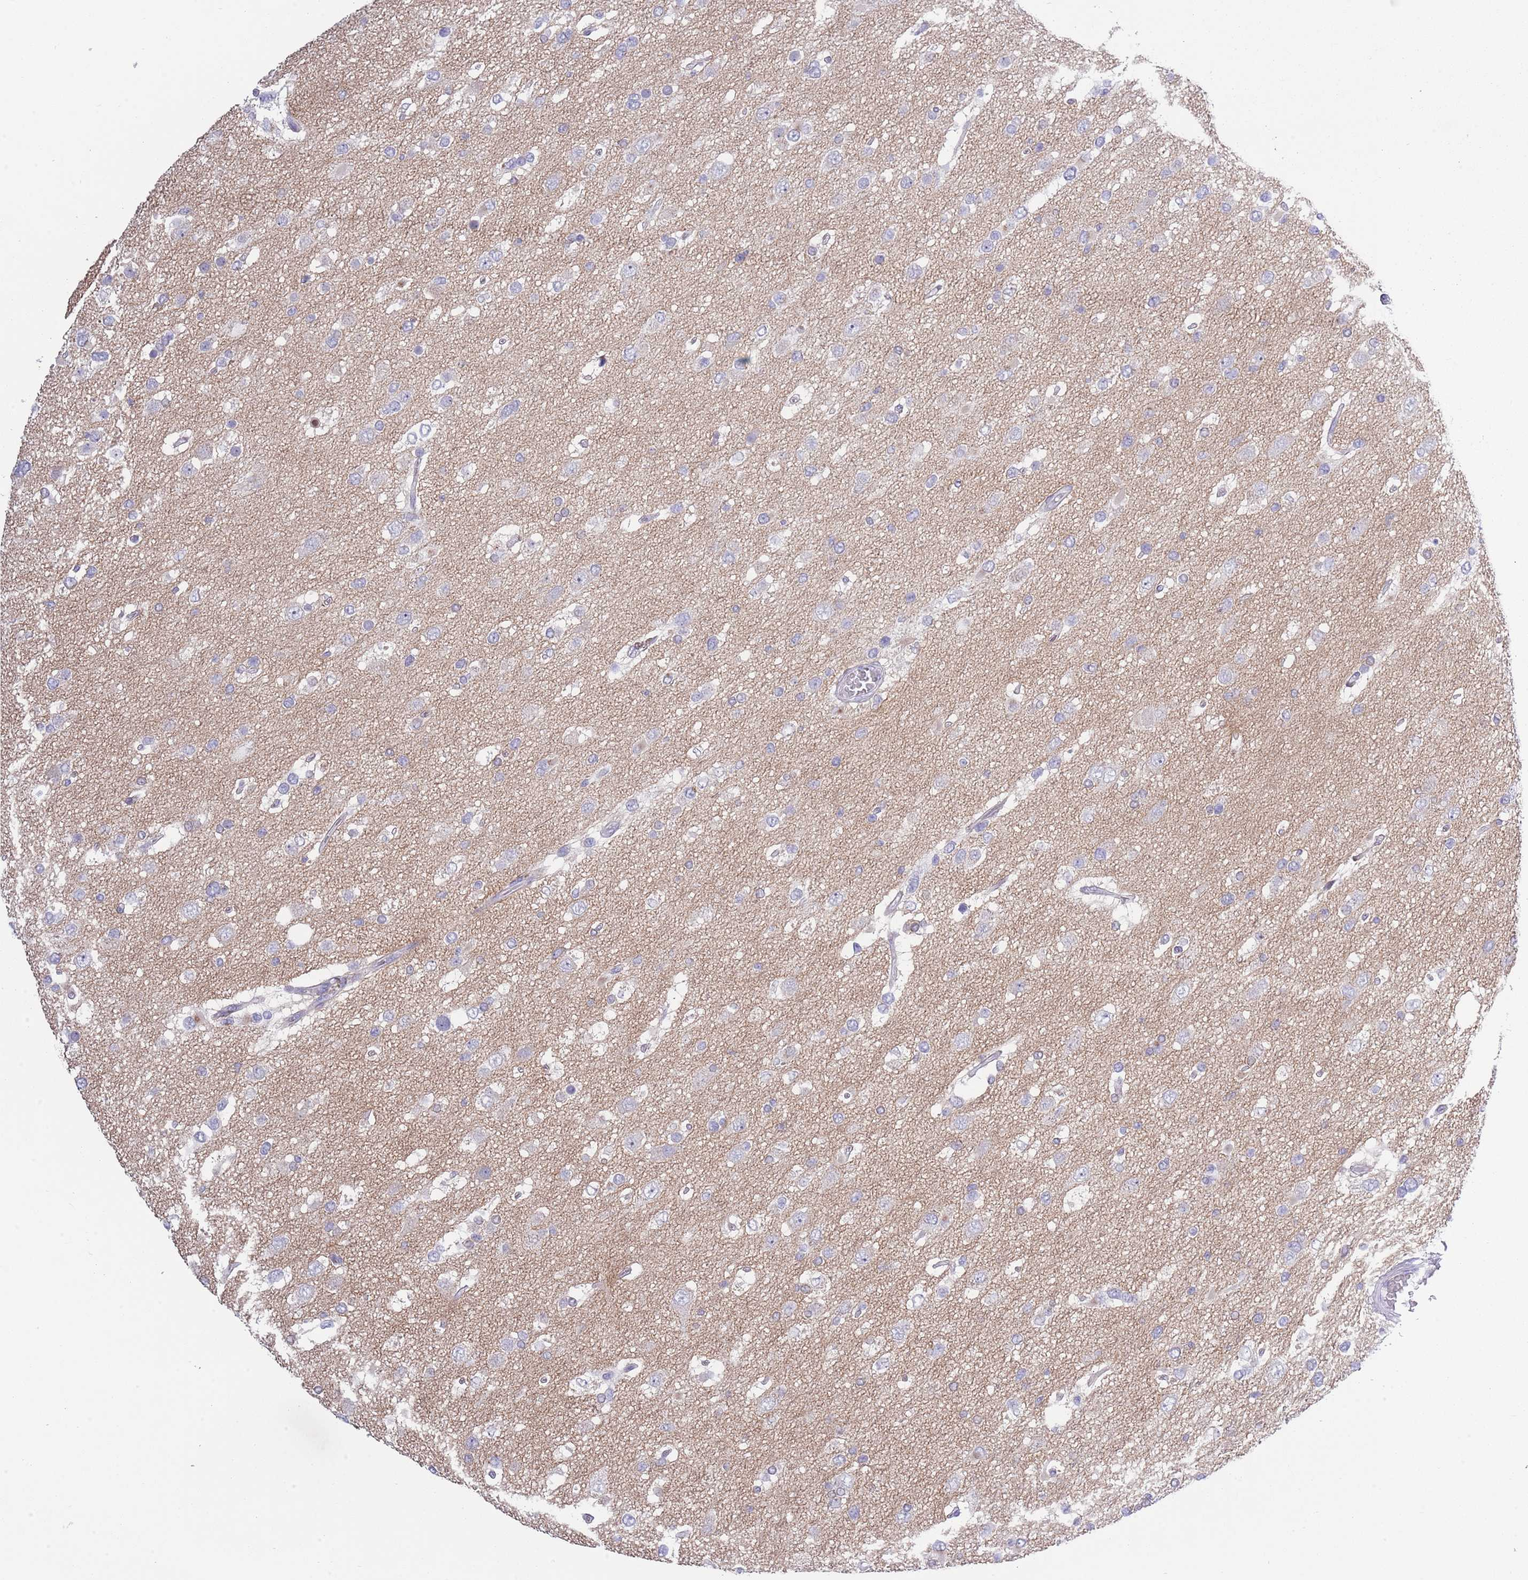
{"staining": {"intensity": "negative", "quantity": "none", "location": "none"}, "tissue": "glioma", "cell_type": "Tumor cells", "image_type": "cancer", "snomed": [{"axis": "morphology", "description": "Glioma, malignant, High grade"}, {"axis": "topography", "description": "Brain"}], "caption": "IHC histopathology image of human malignant glioma (high-grade) stained for a protein (brown), which shows no positivity in tumor cells.", "gene": "ZFP2", "patient": {"sex": "male", "age": 53}}